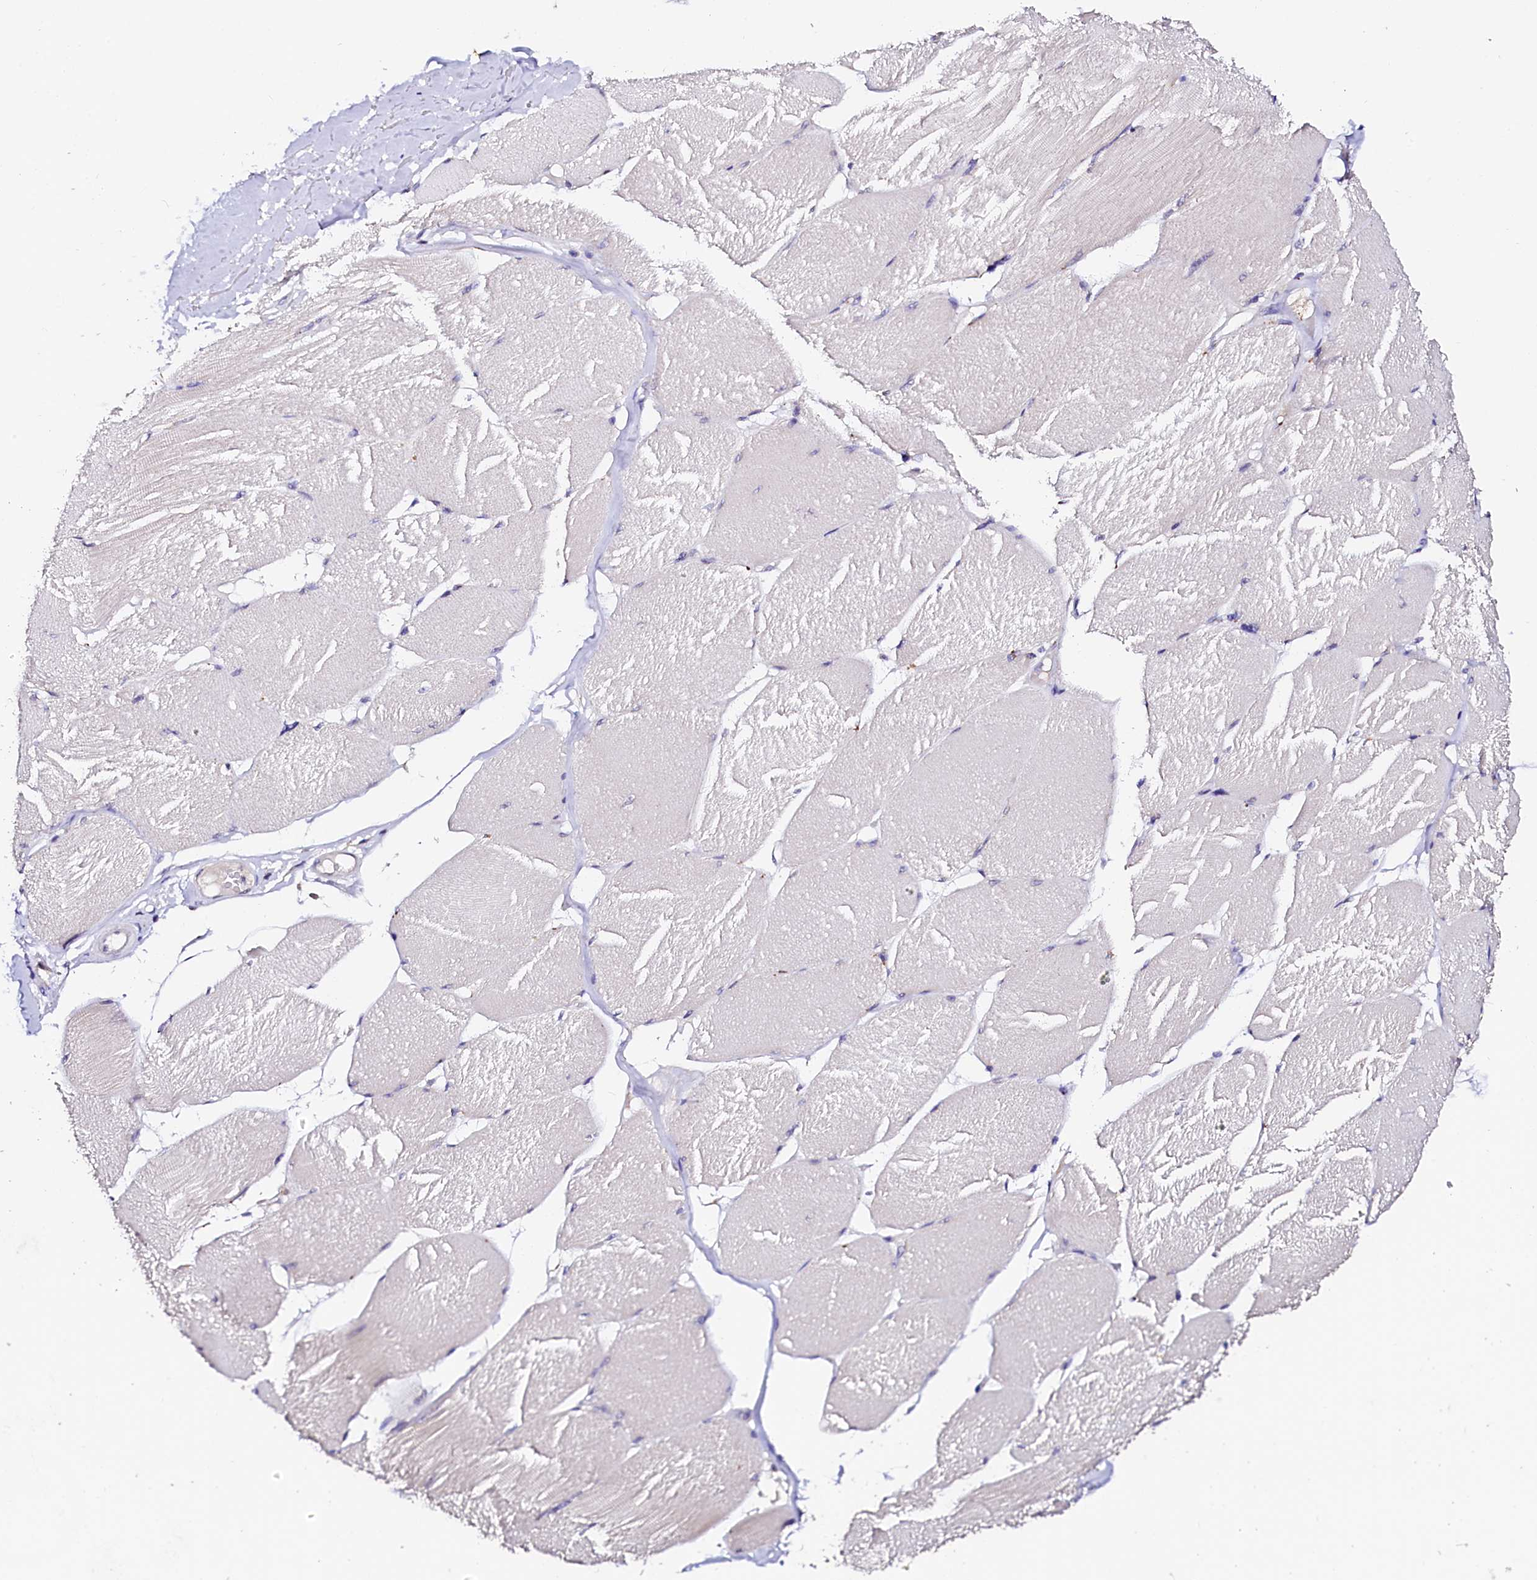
{"staining": {"intensity": "negative", "quantity": "none", "location": "none"}, "tissue": "skeletal muscle", "cell_type": "Myocytes", "image_type": "normal", "snomed": [{"axis": "morphology", "description": "Normal tissue, NOS"}, {"axis": "topography", "description": "Skin"}, {"axis": "topography", "description": "Skeletal muscle"}], "caption": "Benign skeletal muscle was stained to show a protein in brown. There is no significant positivity in myocytes. (Stains: DAB IHC with hematoxylin counter stain, Microscopy: brightfield microscopy at high magnification).", "gene": "NALF1", "patient": {"sex": "male", "age": 83}}